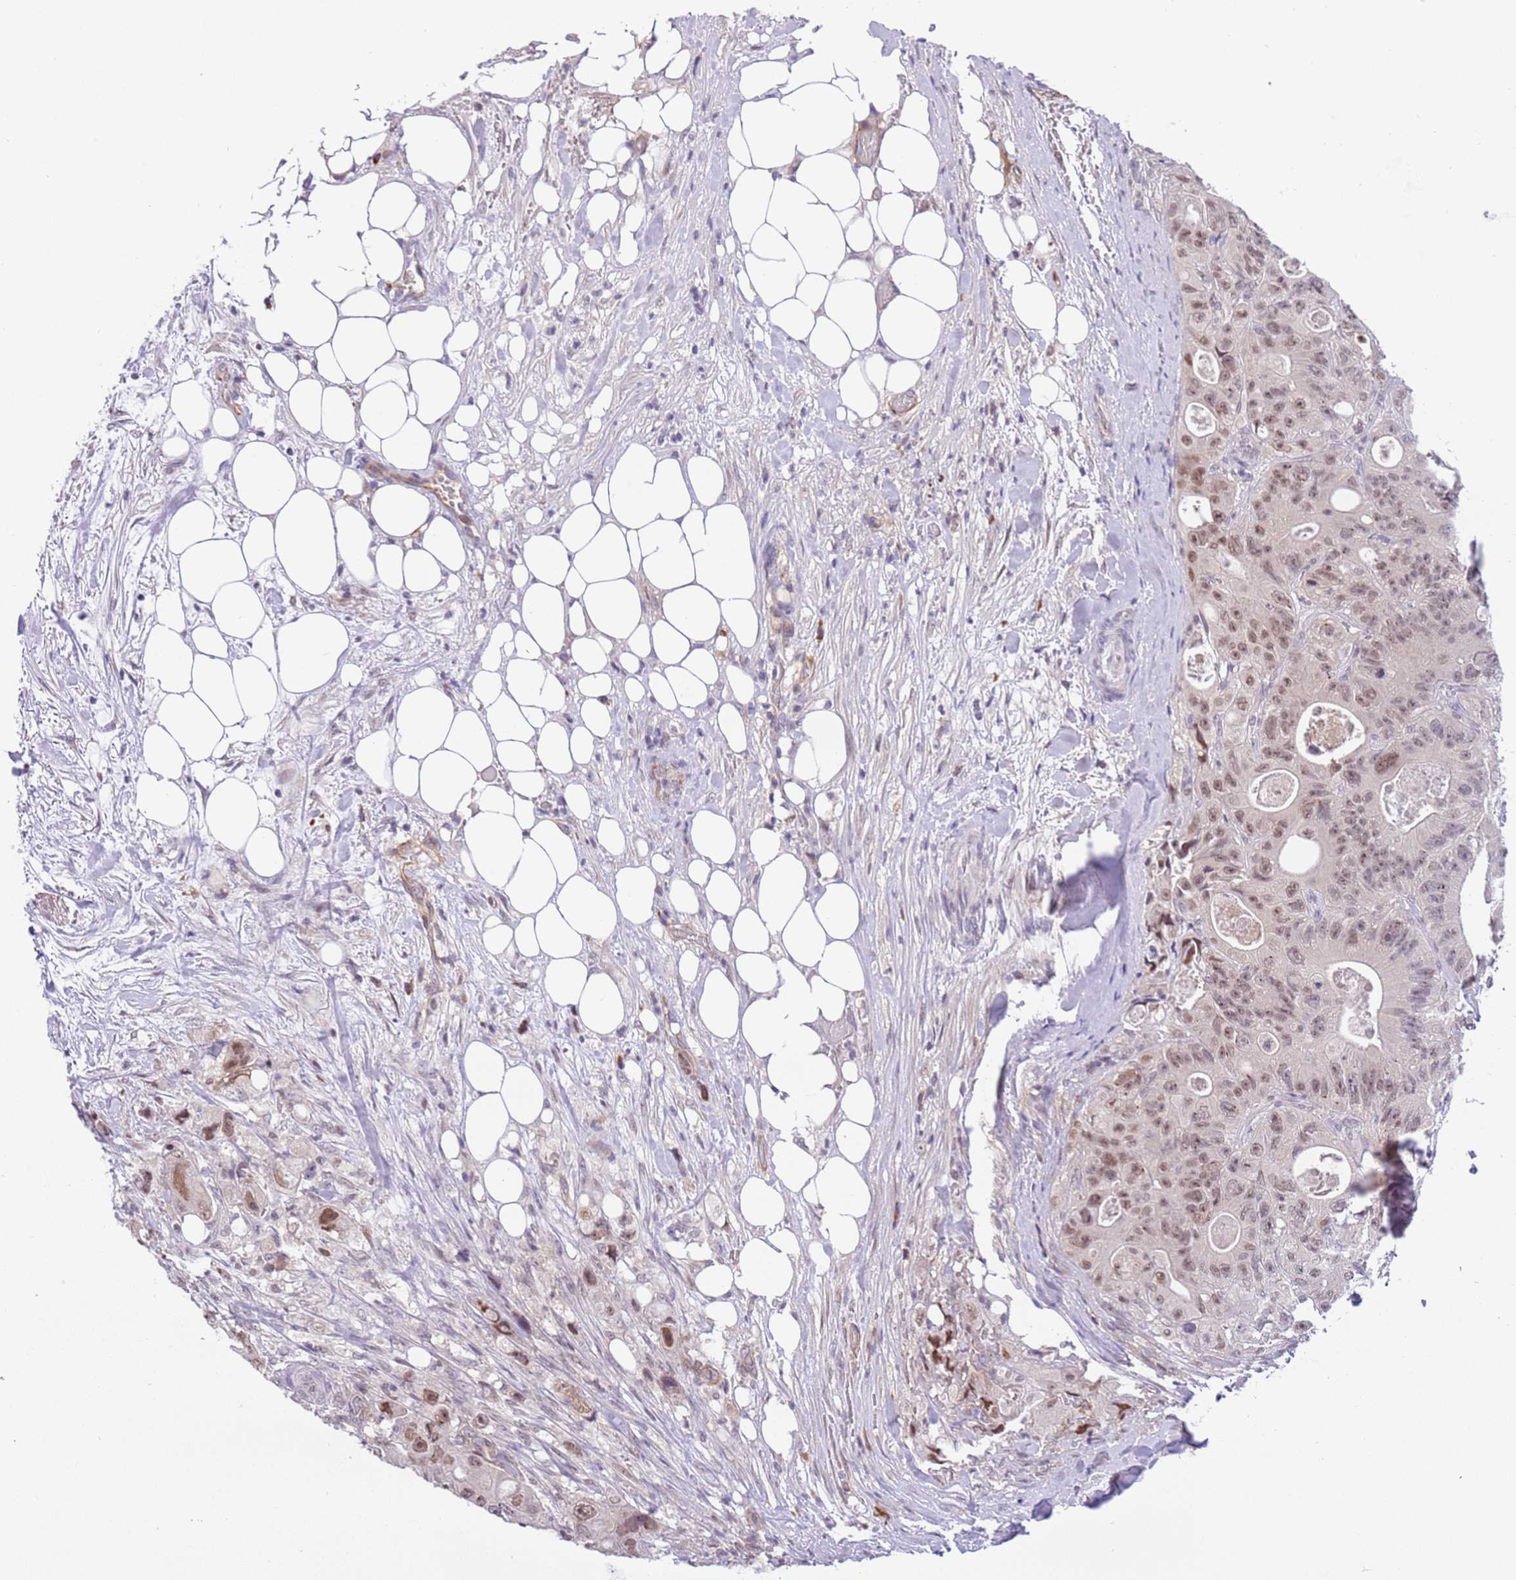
{"staining": {"intensity": "moderate", "quantity": ">75%", "location": "nuclear"}, "tissue": "colorectal cancer", "cell_type": "Tumor cells", "image_type": "cancer", "snomed": [{"axis": "morphology", "description": "Adenocarcinoma, NOS"}, {"axis": "topography", "description": "Colon"}], "caption": "Adenocarcinoma (colorectal) stained with DAB (3,3'-diaminobenzidine) immunohistochemistry exhibits medium levels of moderate nuclear staining in about >75% of tumor cells. The staining was performed using DAB to visualize the protein expression in brown, while the nuclei were stained in blue with hematoxylin (Magnification: 20x).", "gene": "MAGEF1", "patient": {"sex": "female", "age": 46}}